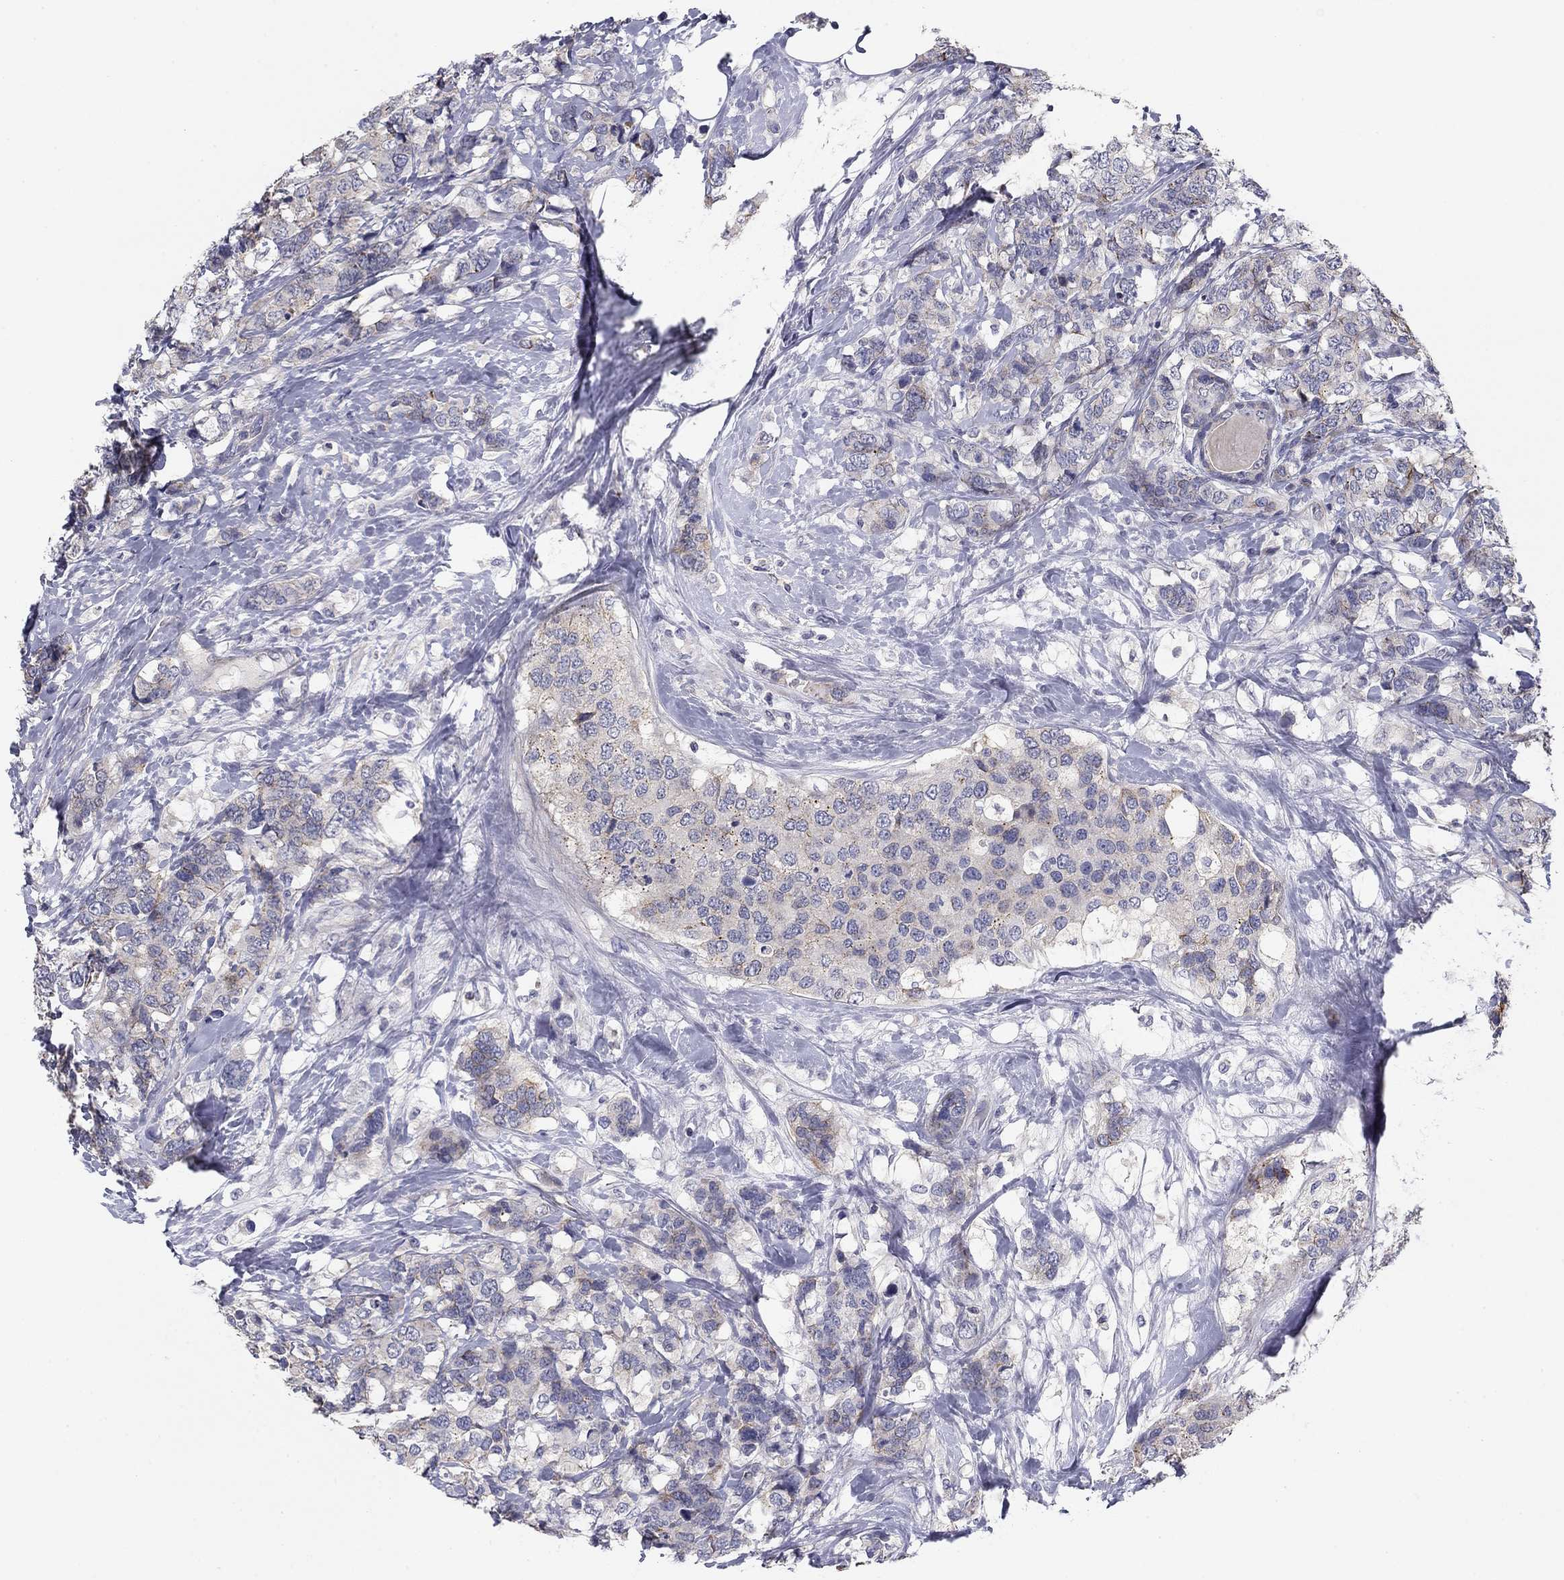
{"staining": {"intensity": "negative", "quantity": "none", "location": "none"}, "tissue": "breast cancer", "cell_type": "Tumor cells", "image_type": "cancer", "snomed": [{"axis": "morphology", "description": "Lobular carcinoma"}, {"axis": "topography", "description": "Breast"}], "caption": "IHC image of human breast cancer stained for a protein (brown), which demonstrates no positivity in tumor cells.", "gene": "SEPTIN3", "patient": {"sex": "female", "age": 59}}